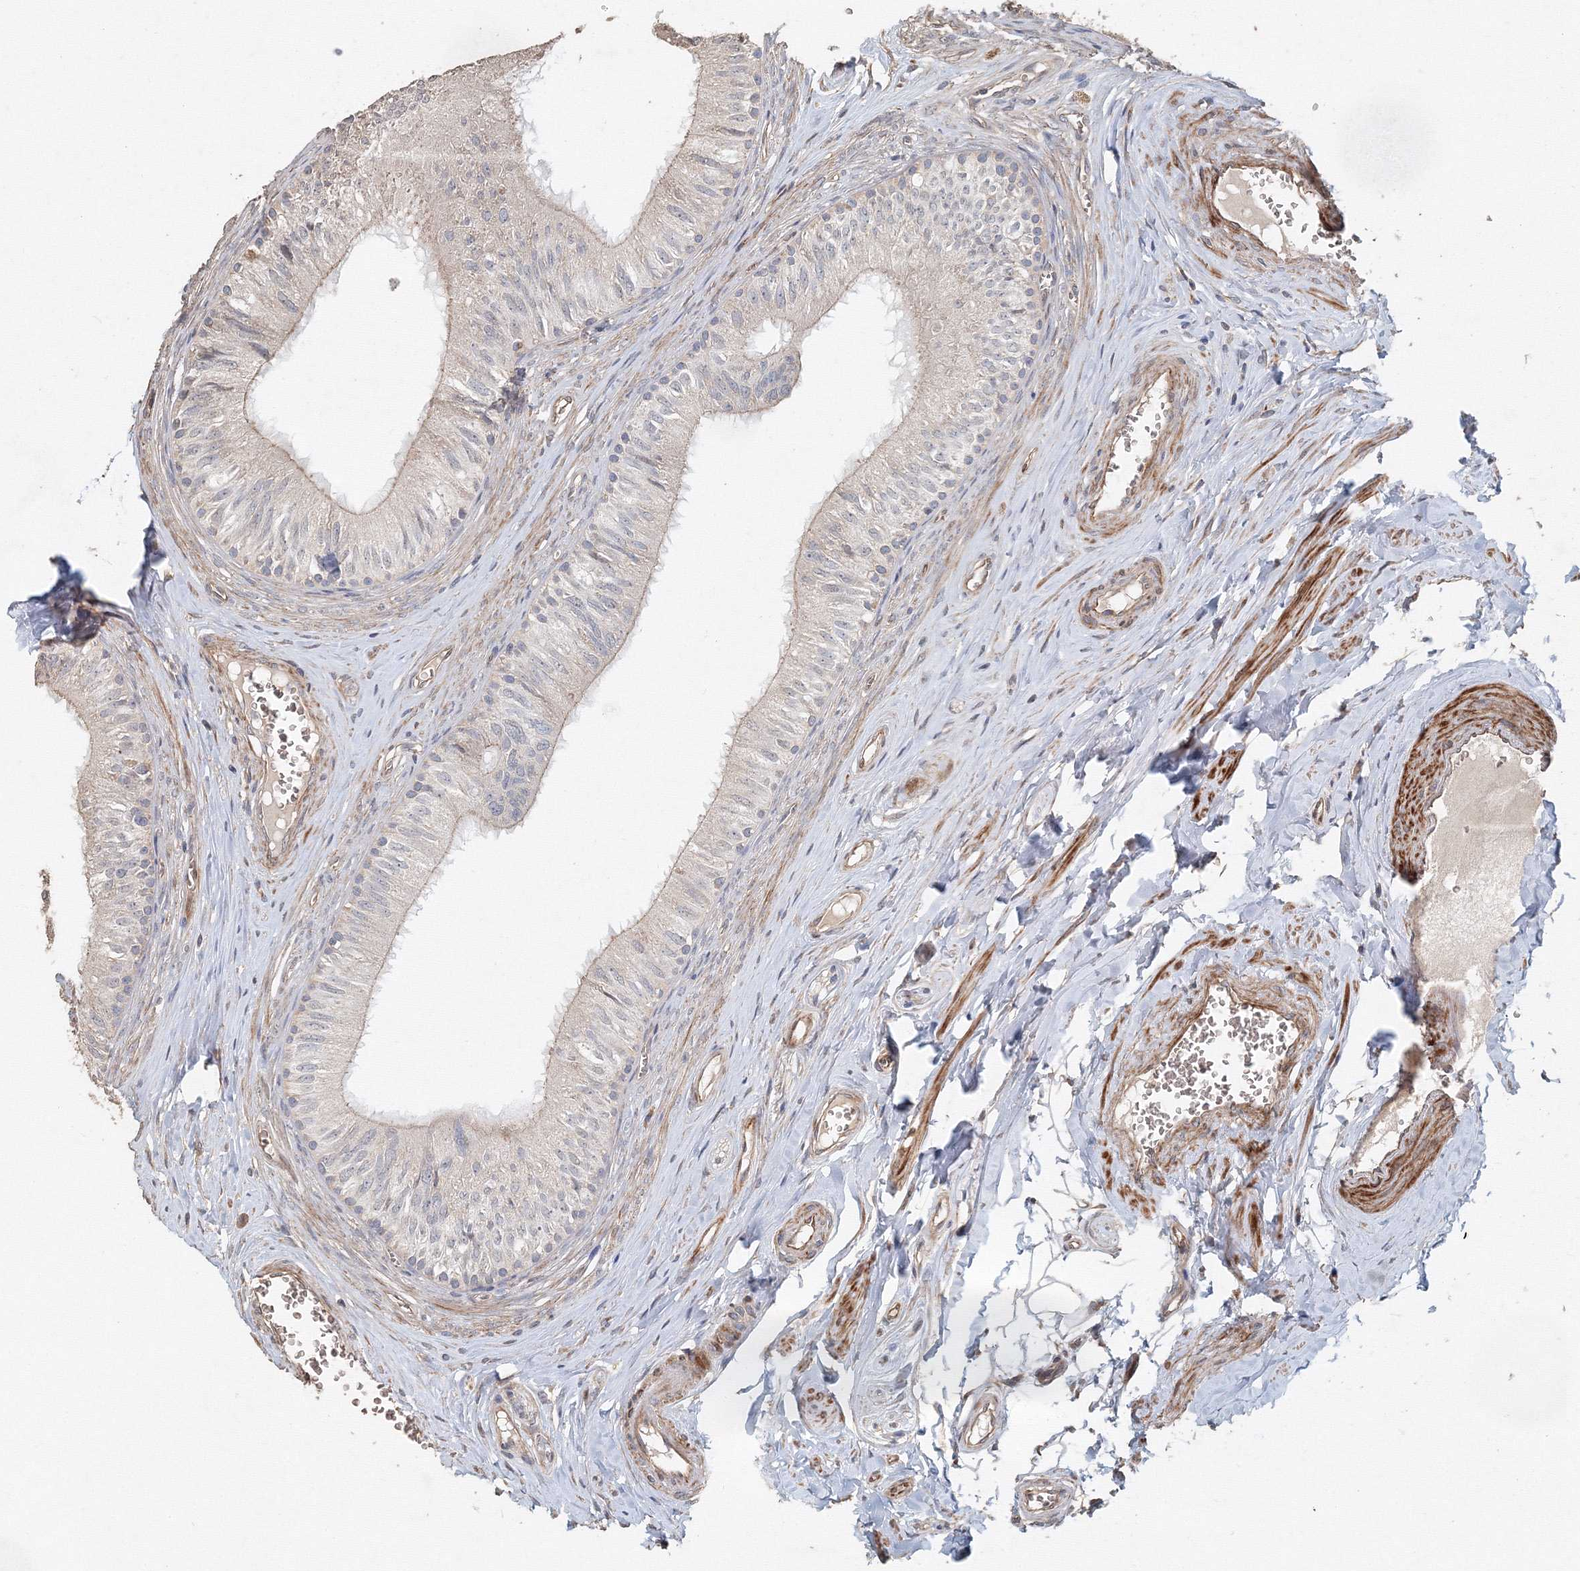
{"staining": {"intensity": "negative", "quantity": "none", "location": "none"}, "tissue": "epididymis", "cell_type": "Glandular cells", "image_type": "normal", "snomed": [{"axis": "morphology", "description": "Normal tissue, NOS"}, {"axis": "topography", "description": "Epididymis"}], "caption": "DAB (3,3'-diaminobenzidine) immunohistochemical staining of unremarkable epididymis demonstrates no significant expression in glandular cells.", "gene": "NALF2", "patient": {"sex": "male", "age": 46}}